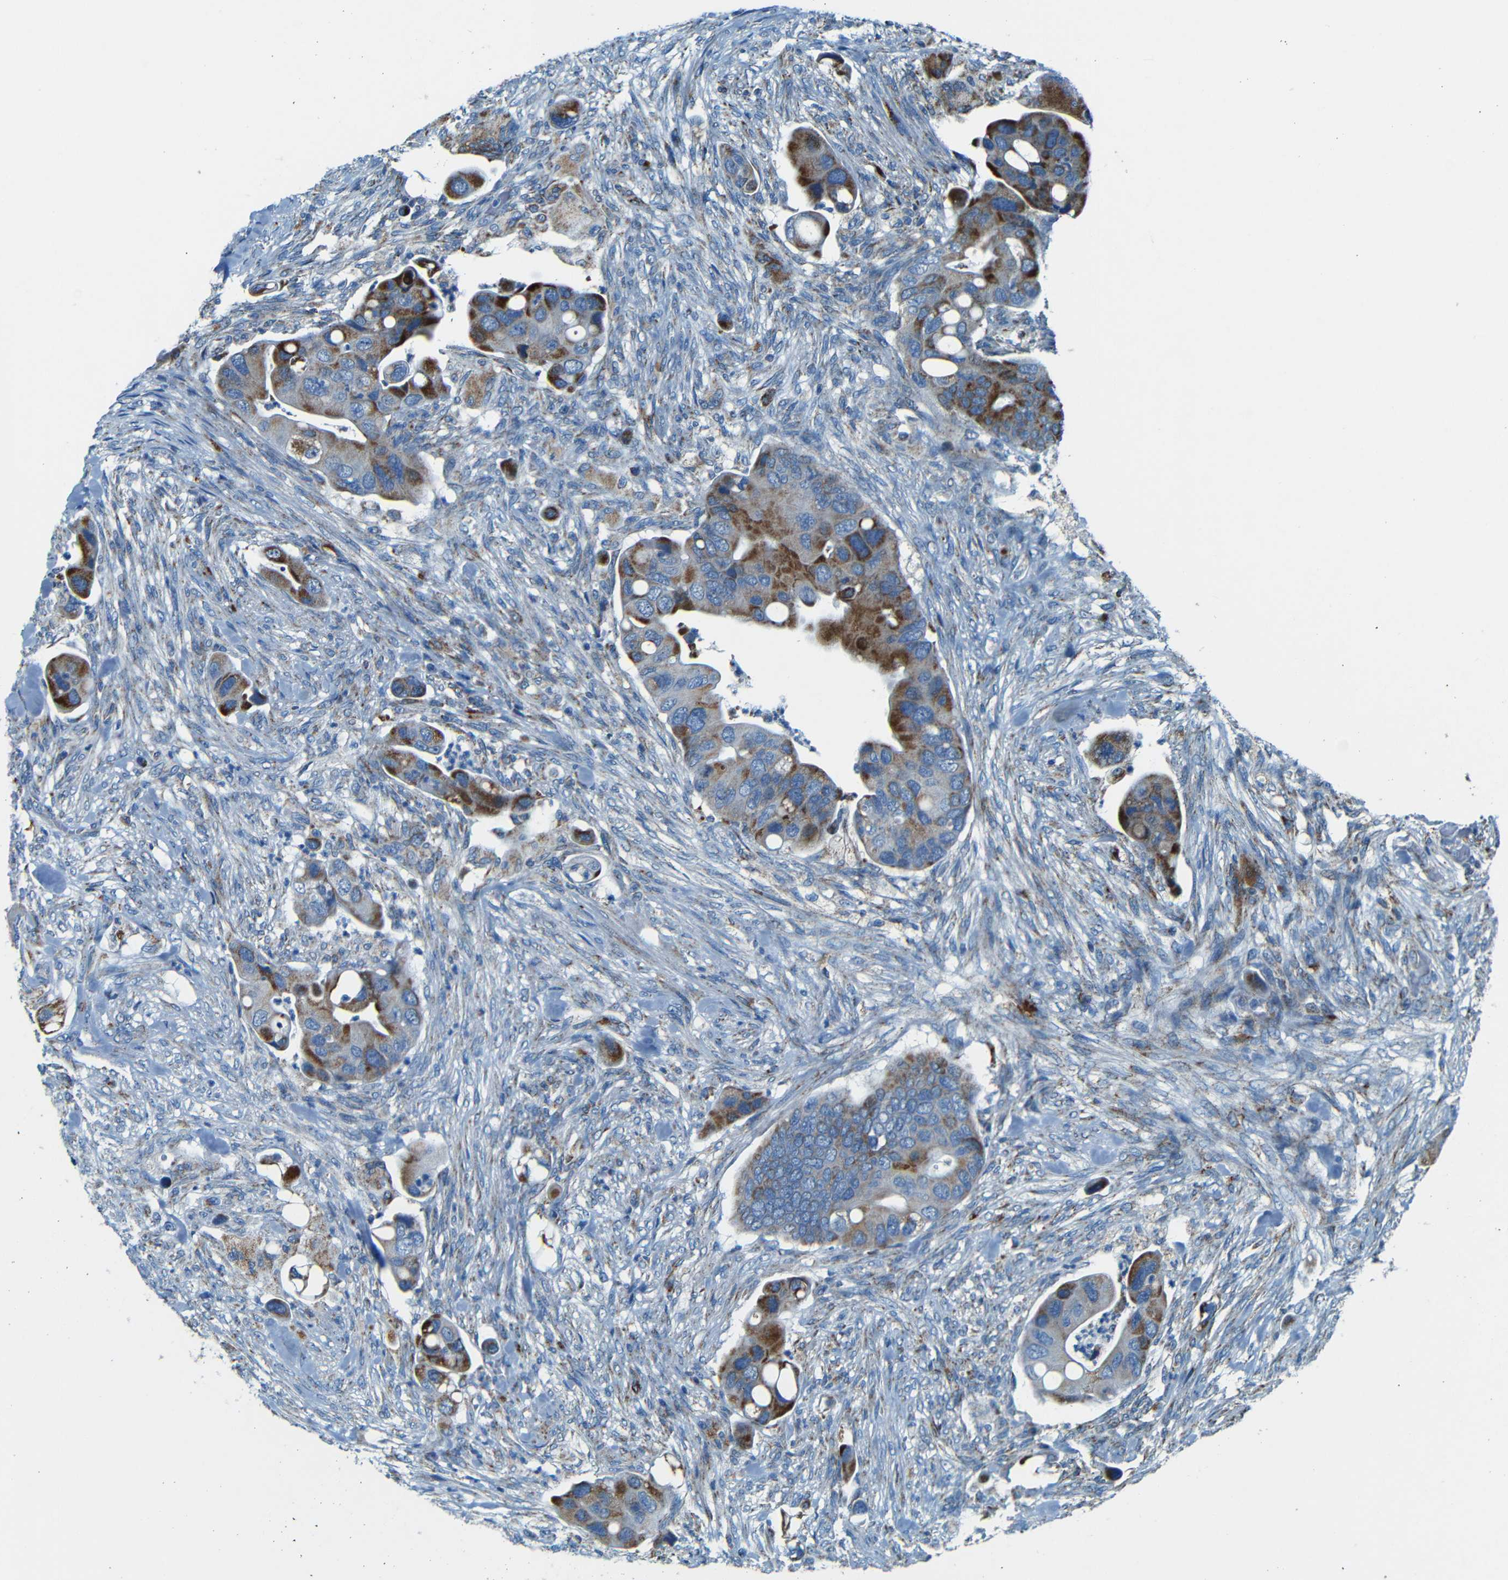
{"staining": {"intensity": "strong", "quantity": "25%-75%", "location": "cytoplasmic/membranous"}, "tissue": "colorectal cancer", "cell_type": "Tumor cells", "image_type": "cancer", "snomed": [{"axis": "morphology", "description": "Adenocarcinoma, NOS"}, {"axis": "topography", "description": "Rectum"}], "caption": "Approximately 25%-75% of tumor cells in colorectal adenocarcinoma exhibit strong cytoplasmic/membranous protein positivity as visualized by brown immunohistochemical staining.", "gene": "WSCD2", "patient": {"sex": "female", "age": 57}}